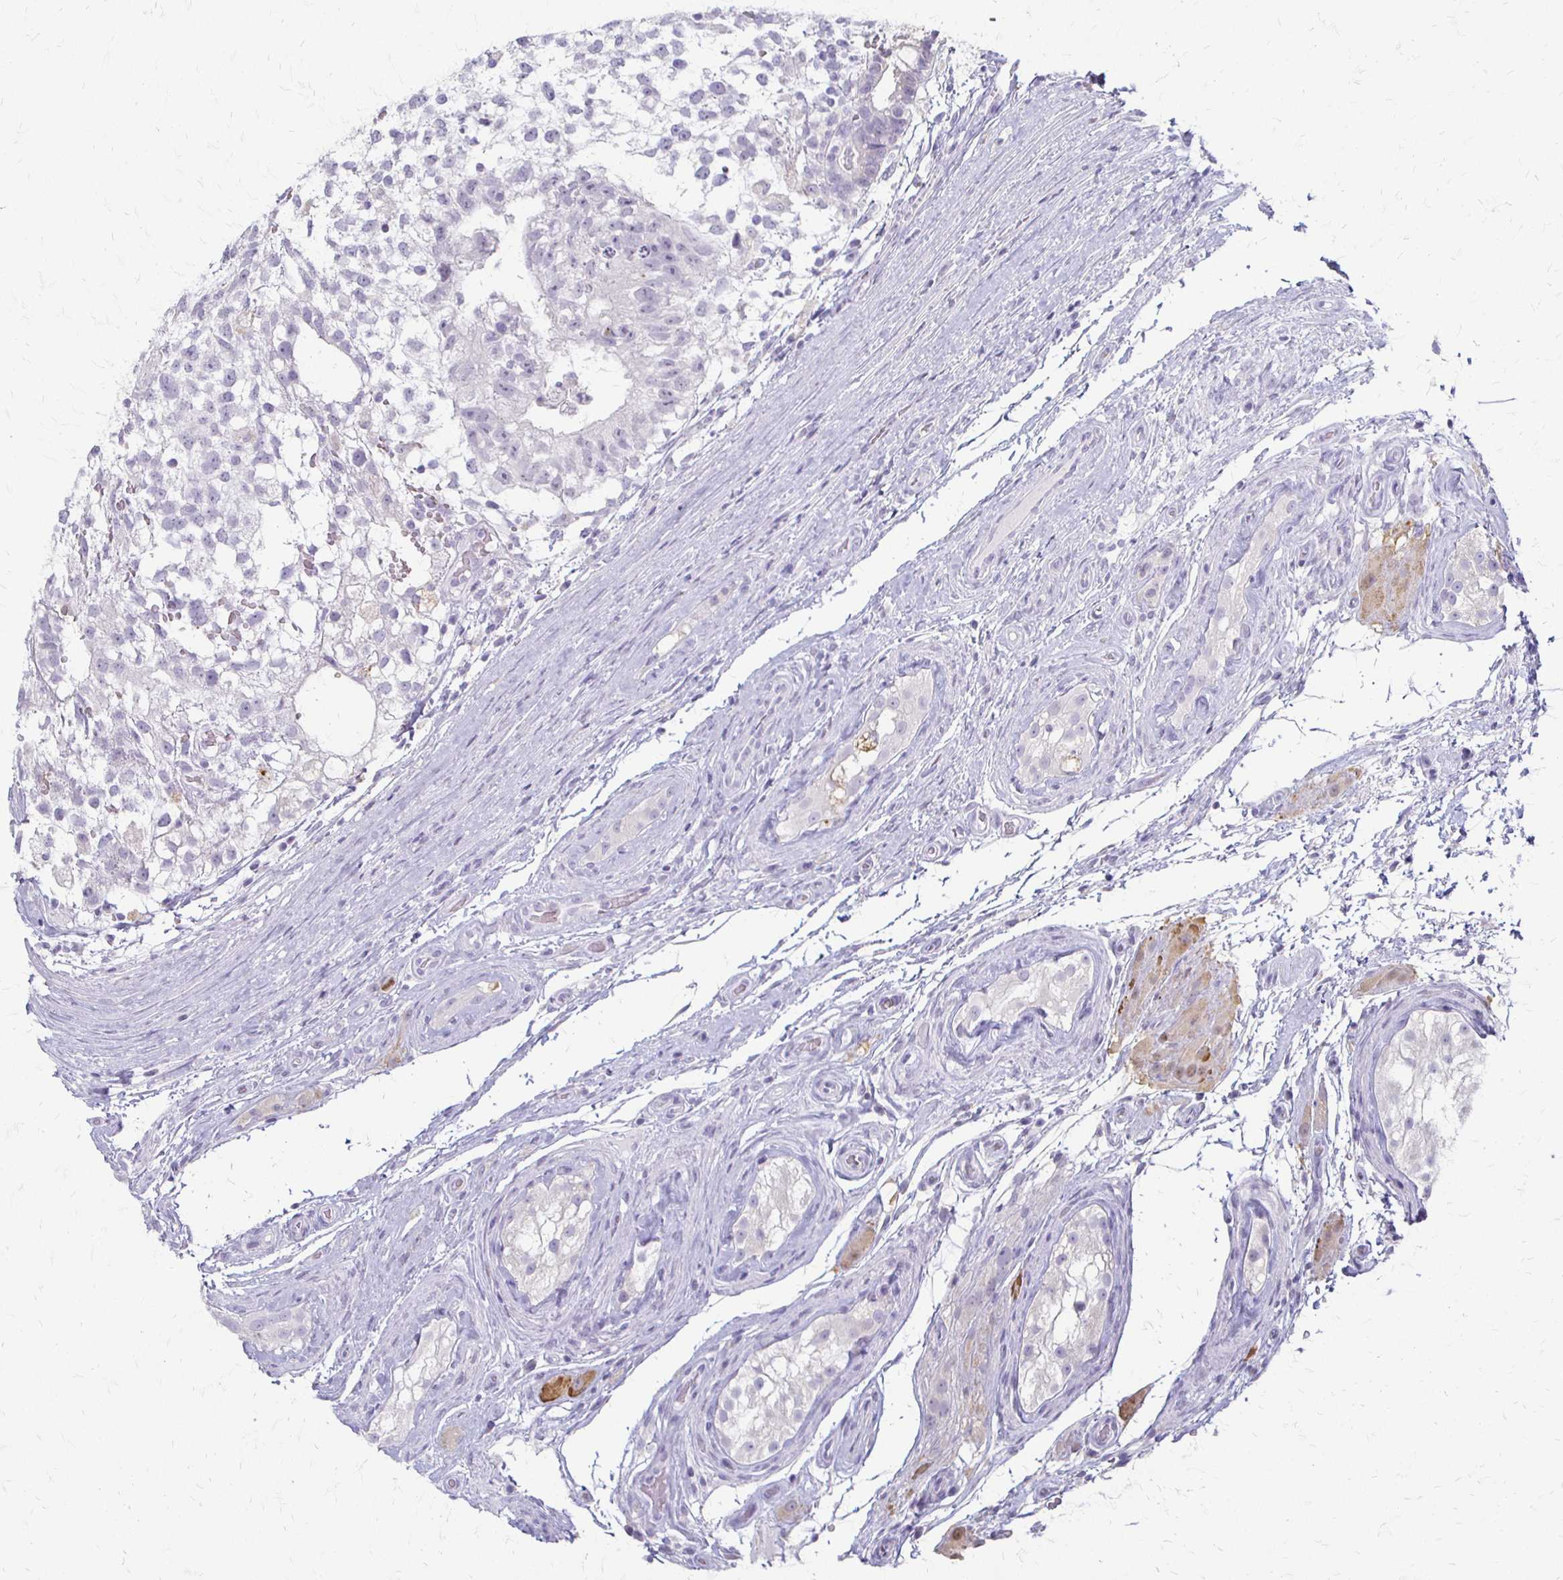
{"staining": {"intensity": "negative", "quantity": "none", "location": "none"}, "tissue": "testis cancer", "cell_type": "Tumor cells", "image_type": "cancer", "snomed": [{"axis": "morphology", "description": "Seminoma, NOS"}, {"axis": "morphology", "description": "Carcinoma, Embryonal, NOS"}, {"axis": "topography", "description": "Testis"}], "caption": "DAB immunohistochemical staining of seminoma (testis) displays no significant staining in tumor cells. (Brightfield microscopy of DAB (3,3'-diaminobenzidine) immunohistochemistry at high magnification).", "gene": "ACP5", "patient": {"sex": "male", "age": 41}}